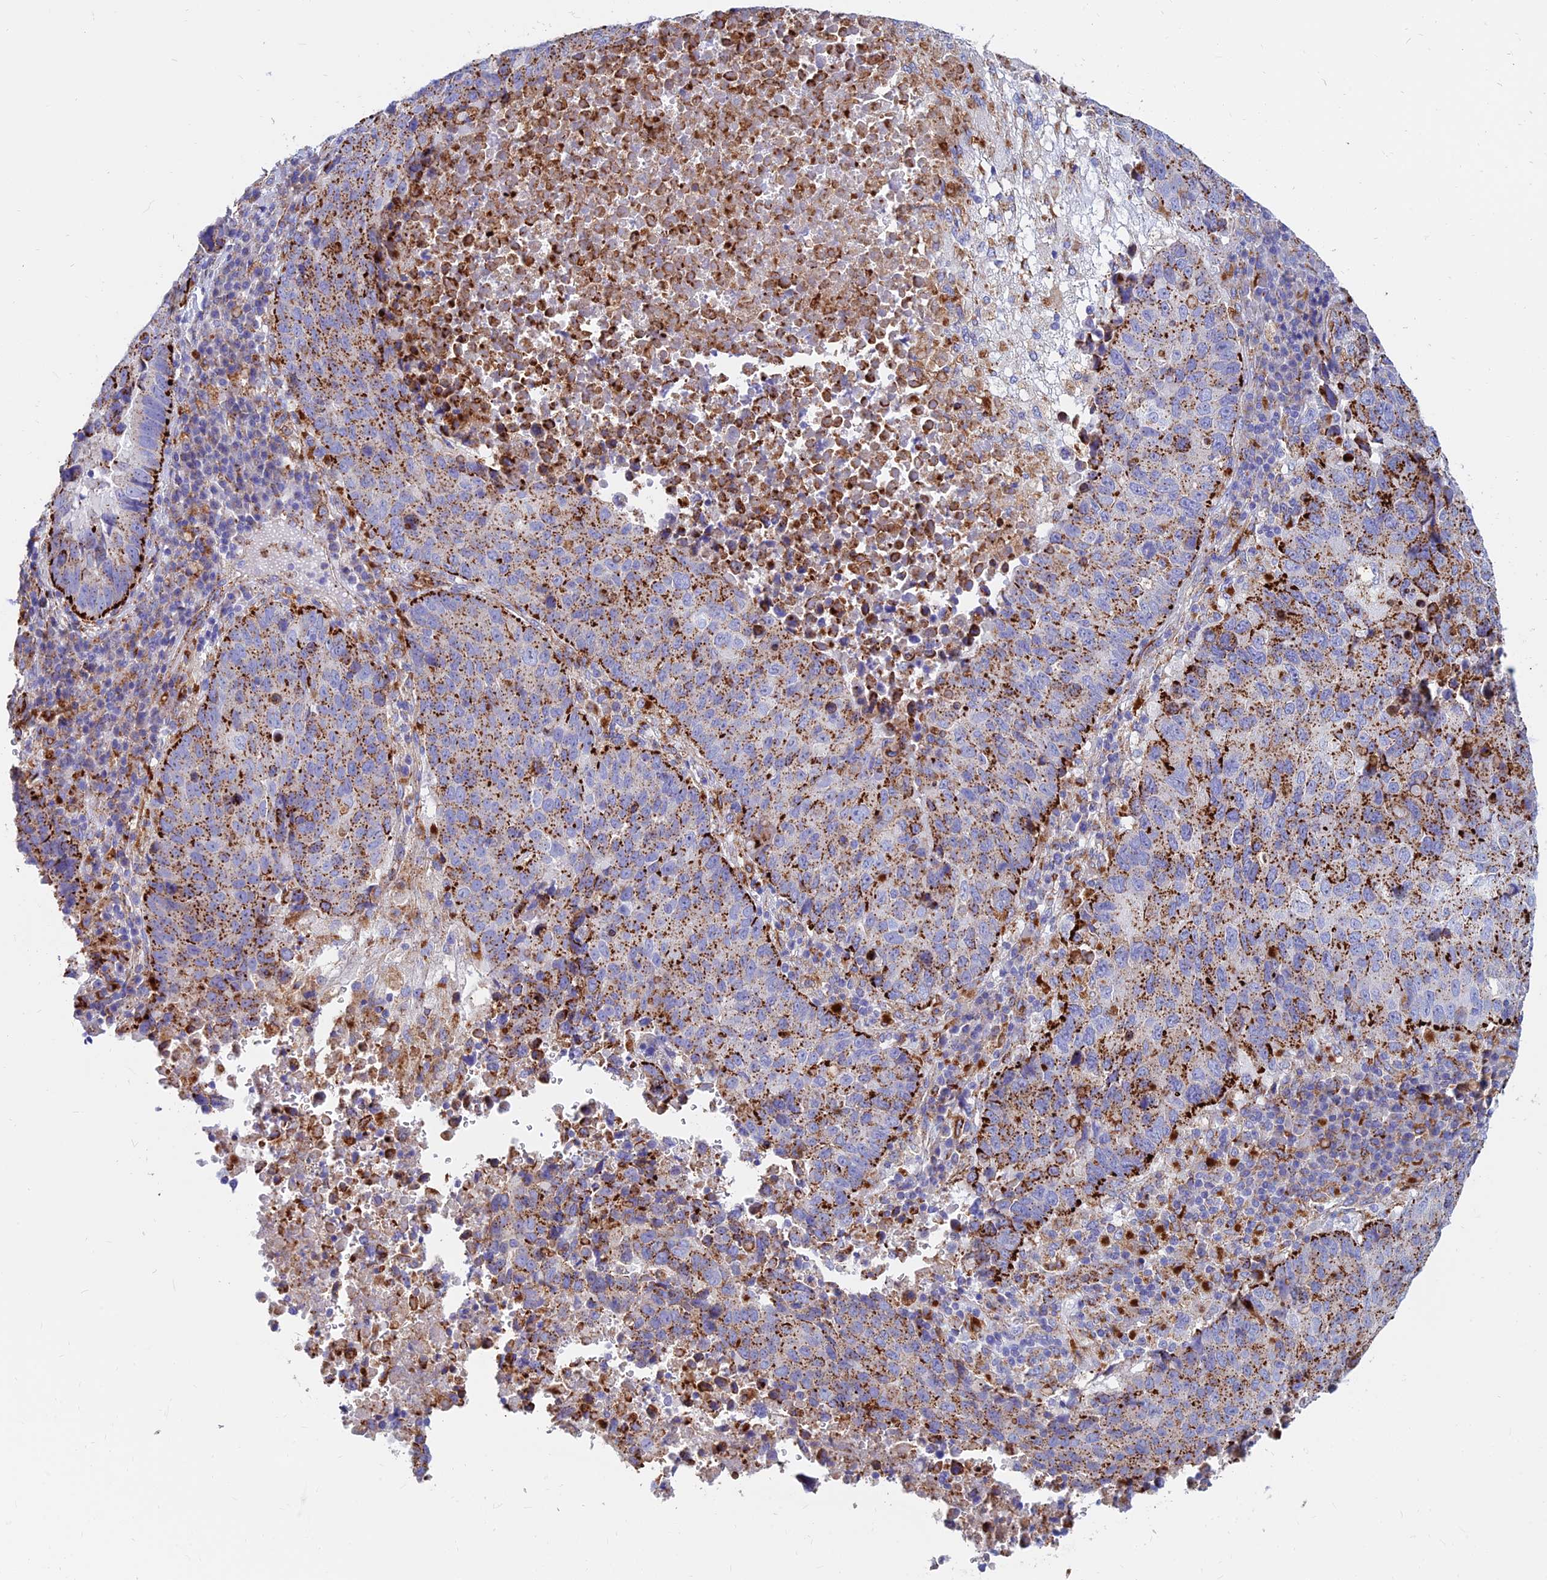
{"staining": {"intensity": "strong", "quantity": "25%-75%", "location": "cytoplasmic/membranous"}, "tissue": "lung cancer", "cell_type": "Tumor cells", "image_type": "cancer", "snomed": [{"axis": "morphology", "description": "Squamous cell carcinoma, NOS"}, {"axis": "topography", "description": "Lung"}], "caption": "This is a photomicrograph of IHC staining of lung cancer (squamous cell carcinoma), which shows strong positivity in the cytoplasmic/membranous of tumor cells.", "gene": "SPNS1", "patient": {"sex": "male", "age": 73}}